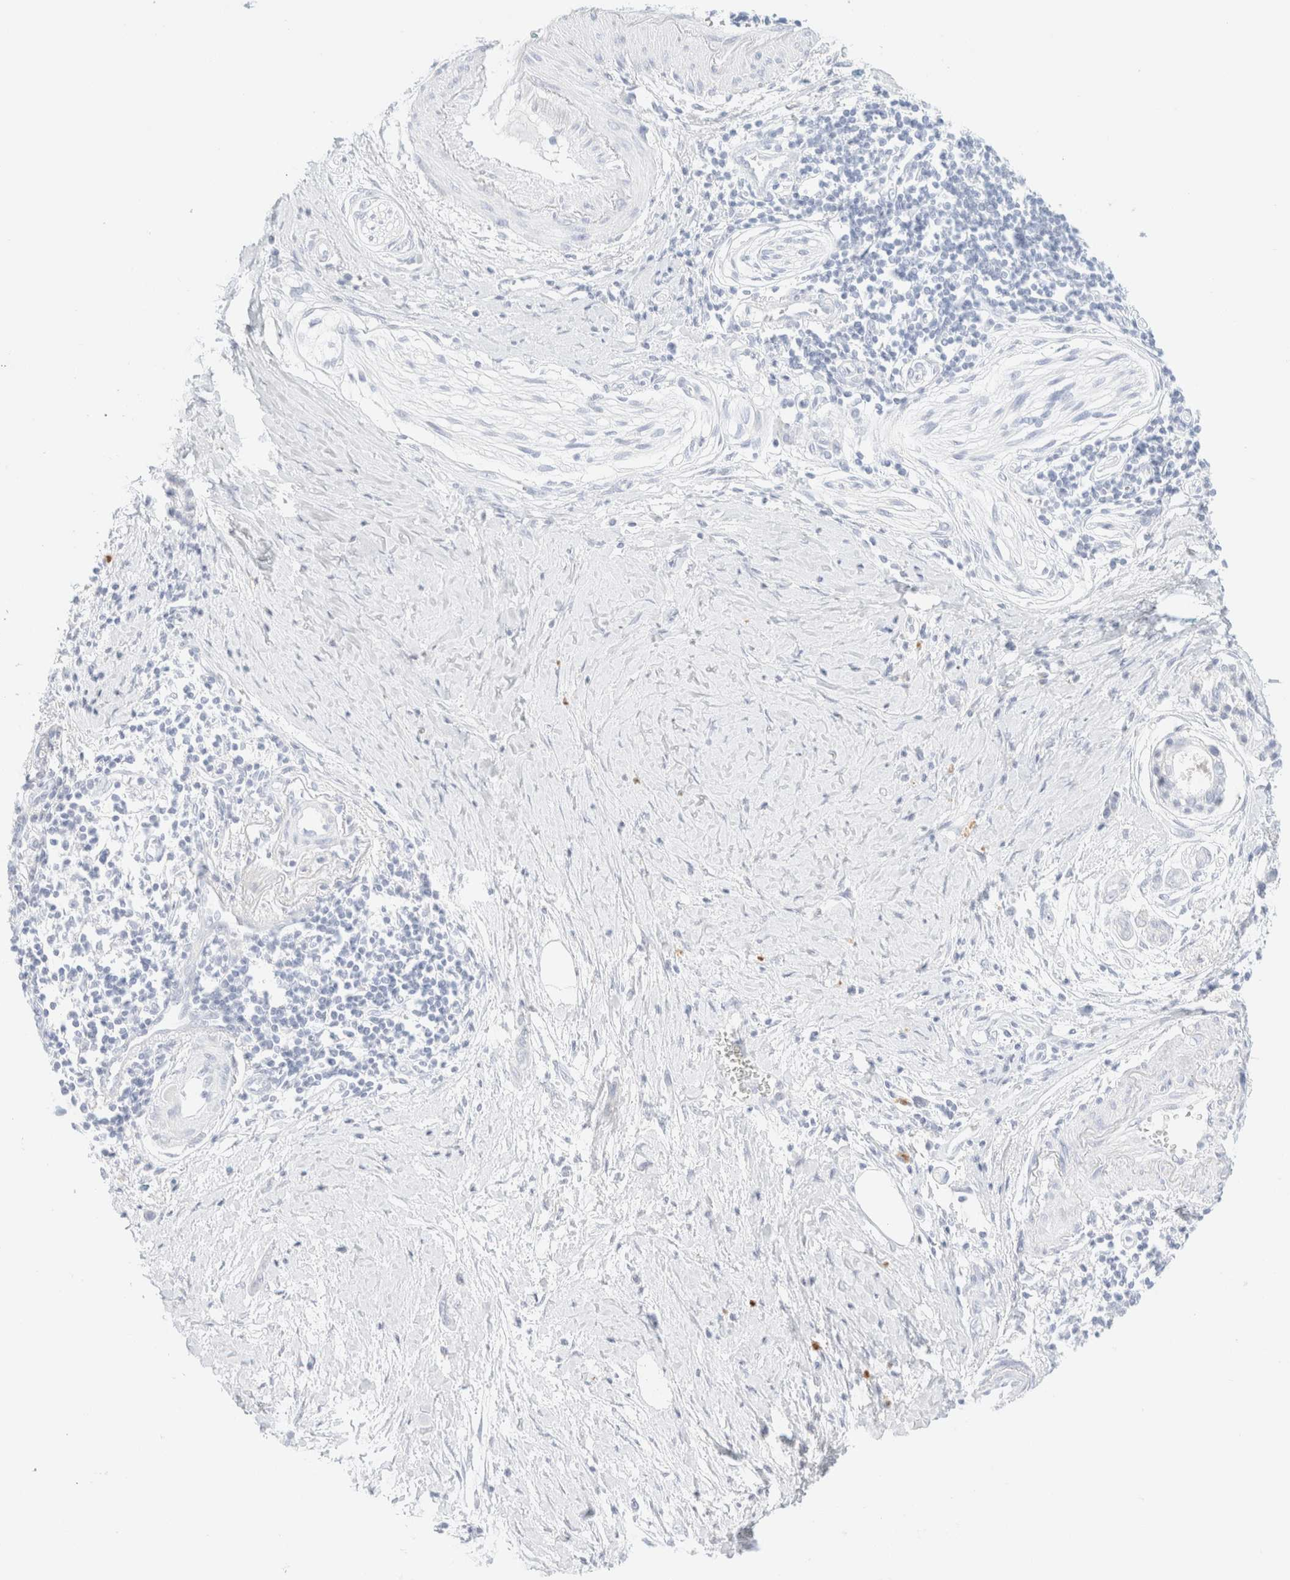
{"staining": {"intensity": "negative", "quantity": "none", "location": "none"}, "tissue": "pancreatic cancer", "cell_type": "Tumor cells", "image_type": "cancer", "snomed": [{"axis": "morphology", "description": "Adenocarcinoma, NOS"}, {"axis": "topography", "description": "Pancreas"}], "caption": "A photomicrograph of human adenocarcinoma (pancreatic) is negative for staining in tumor cells.", "gene": "KRT15", "patient": {"sex": "male", "age": 59}}